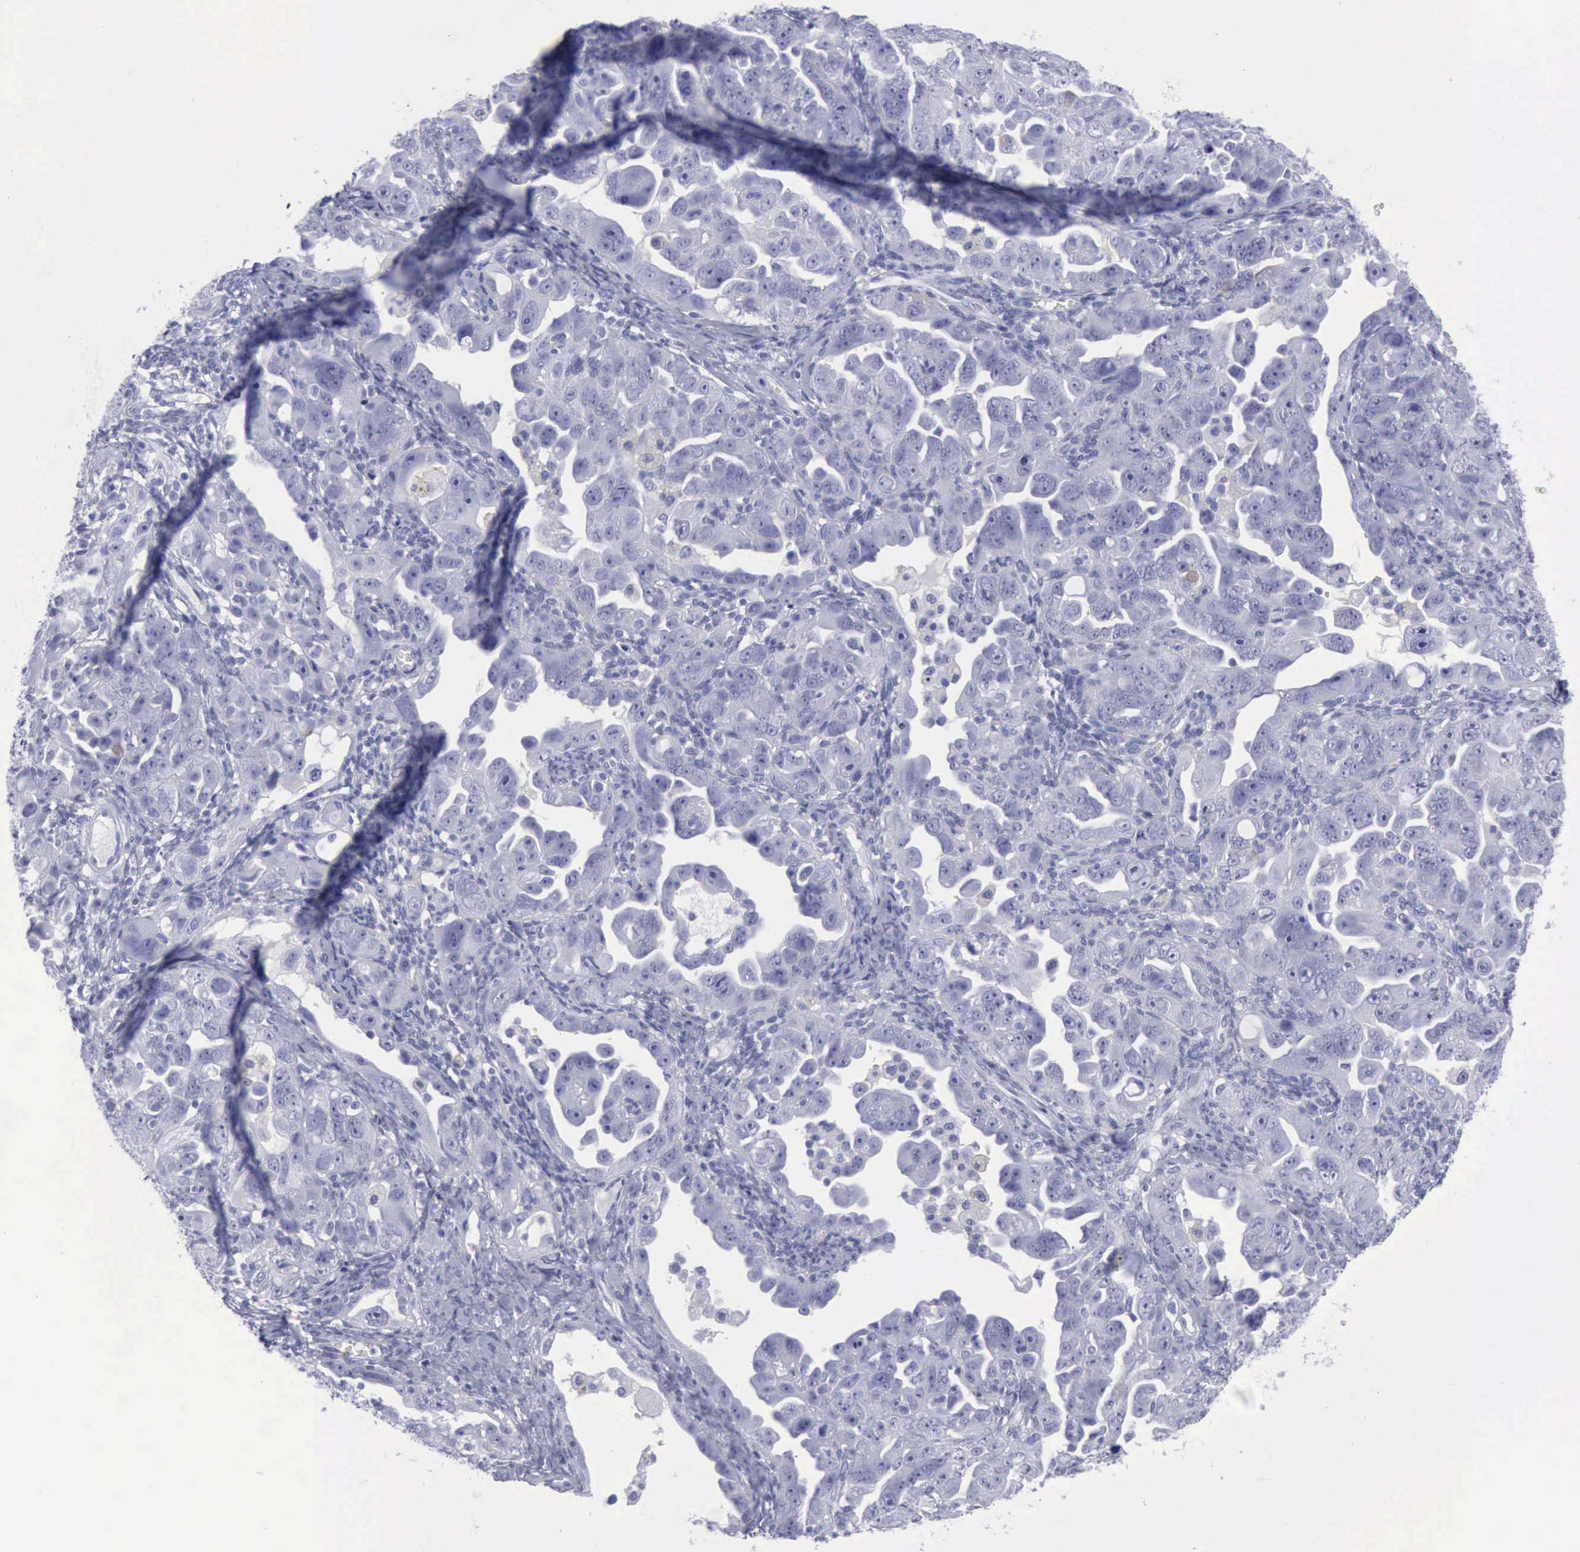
{"staining": {"intensity": "negative", "quantity": "none", "location": "none"}, "tissue": "ovarian cancer", "cell_type": "Tumor cells", "image_type": "cancer", "snomed": [{"axis": "morphology", "description": "Cystadenocarcinoma, serous, NOS"}, {"axis": "topography", "description": "Ovary"}], "caption": "This photomicrograph is of serous cystadenocarcinoma (ovarian) stained with immunohistochemistry (IHC) to label a protein in brown with the nuclei are counter-stained blue. There is no expression in tumor cells.", "gene": "KRT13", "patient": {"sex": "female", "age": 66}}